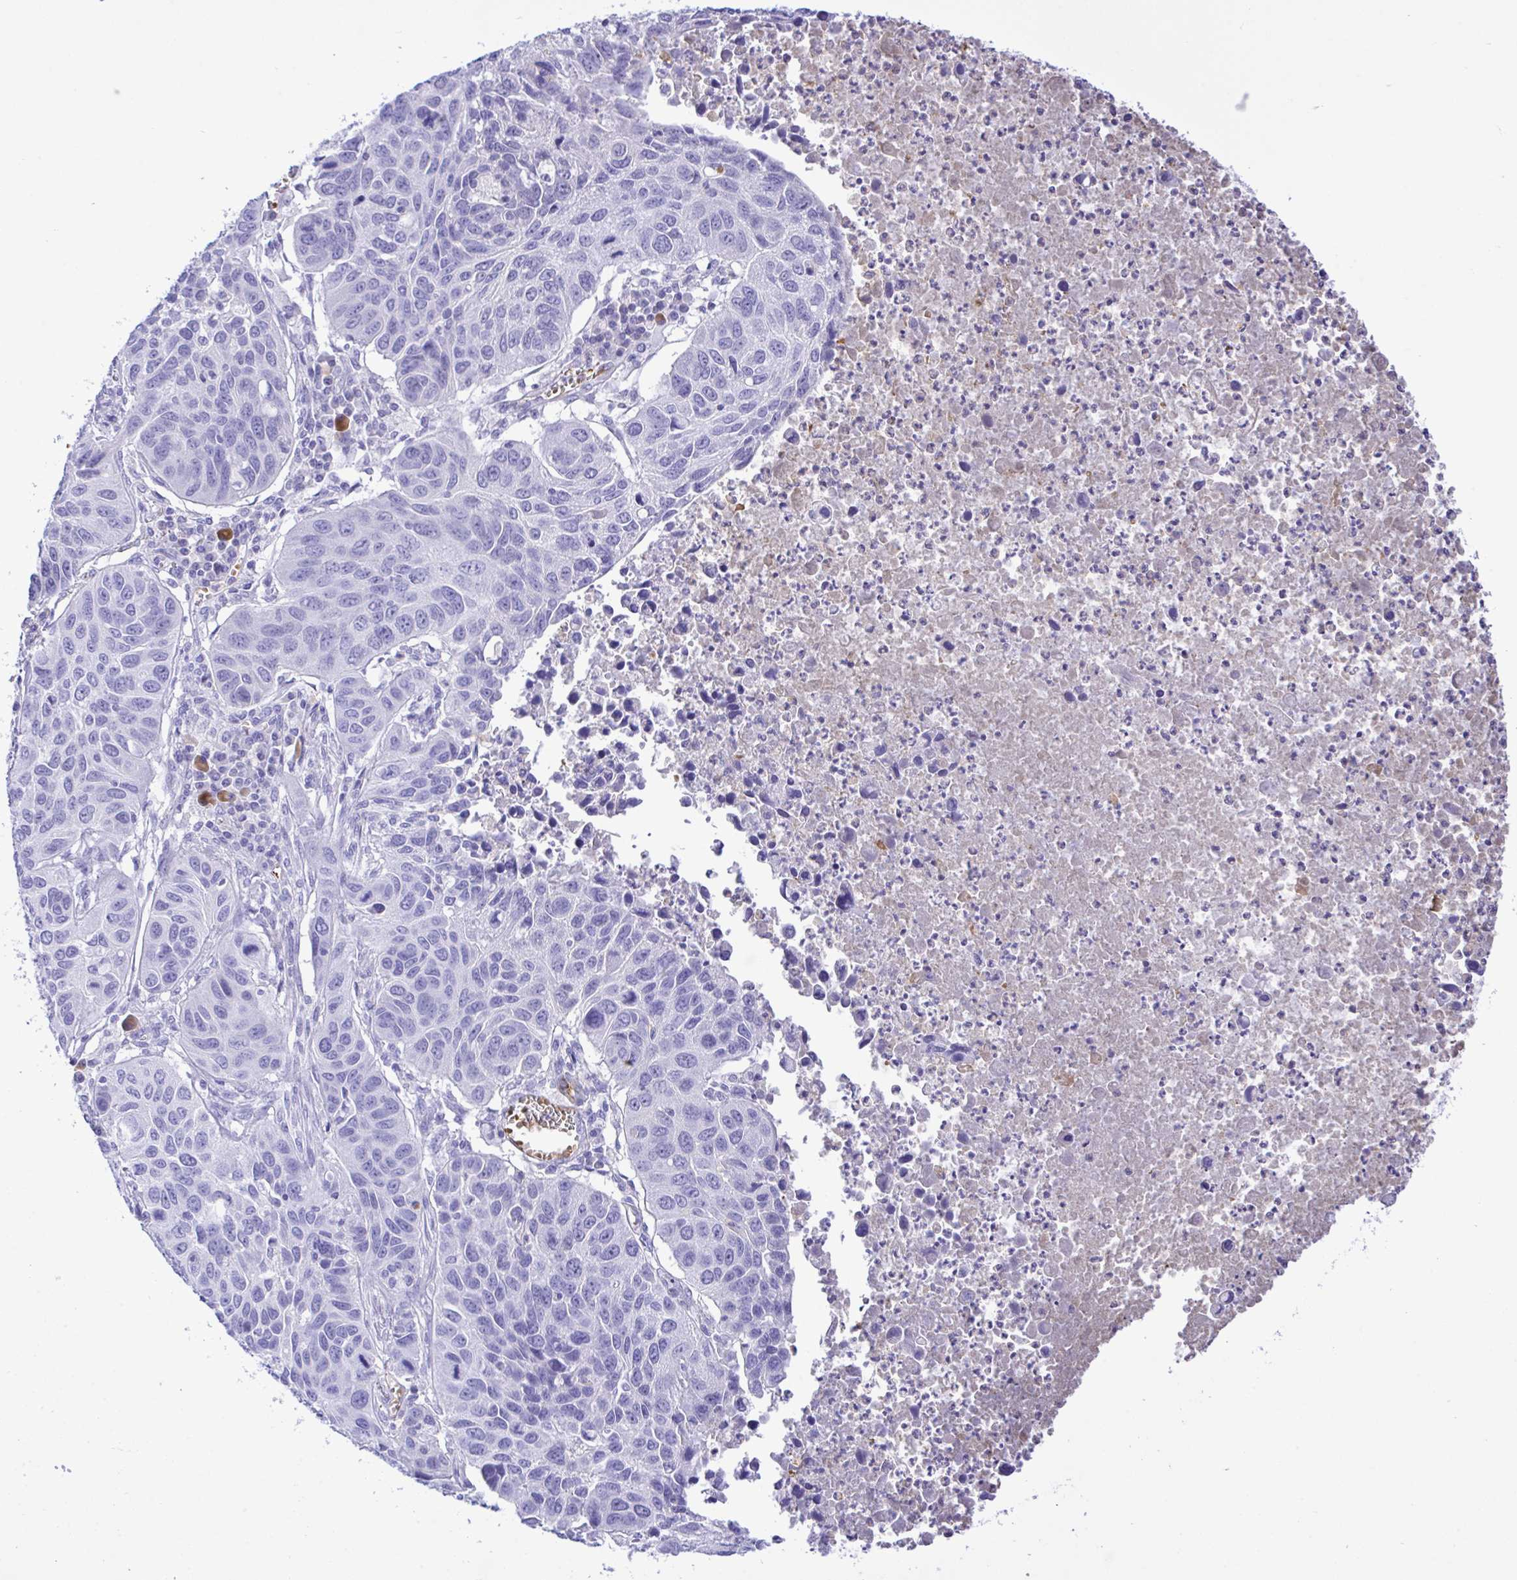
{"staining": {"intensity": "negative", "quantity": "none", "location": "none"}, "tissue": "lung cancer", "cell_type": "Tumor cells", "image_type": "cancer", "snomed": [{"axis": "morphology", "description": "Squamous cell carcinoma, NOS"}, {"axis": "topography", "description": "Lung"}], "caption": "DAB immunohistochemical staining of human squamous cell carcinoma (lung) demonstrates no significant positivity in tumor cells.", "gene": "ZNF221", "patient": {"sex": "female", "age": 61}}